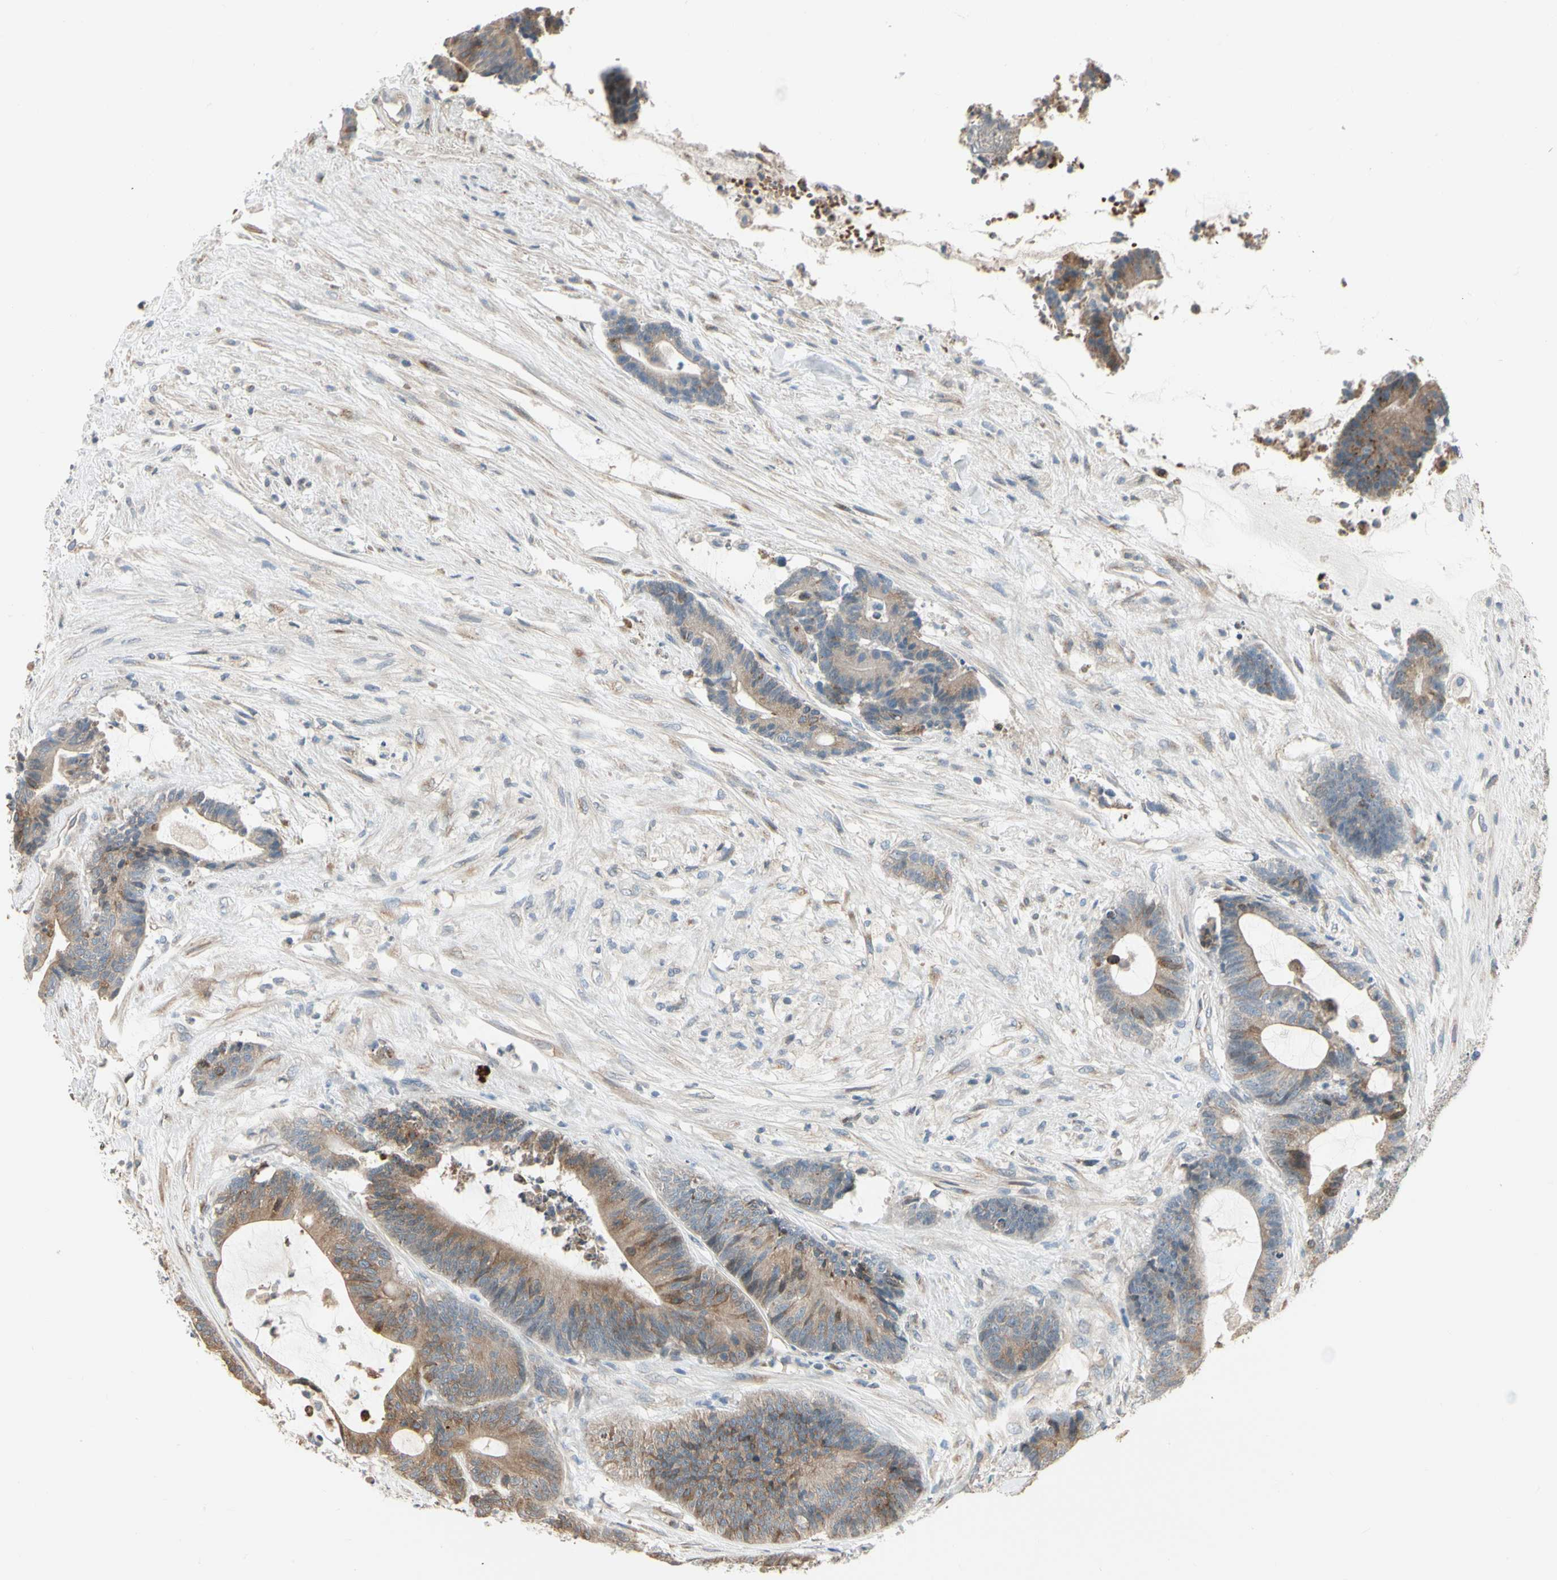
{"staining": {"intensity": "weak", "quantity": ">75%", "location": "cytoplasmic/membranous"}, "tissue": "colorectal cancer", "cell_type": "Tumor cells", "image_type": "cancer", "snomed": [{"axis": "morphology", "description": "Adenocarcinoma, NOS"}, {"axis": "topography", "description": "Colon"}], "caption": "A high-resolution image shows immunohistochemistry staining of colorectal adenocarcinoma, which reveals weak cytoplasmic/membranous staining in about >75% of tumor cells.", "gene": "NUCB2", "patient": {"sex": "female", "age": 84}}